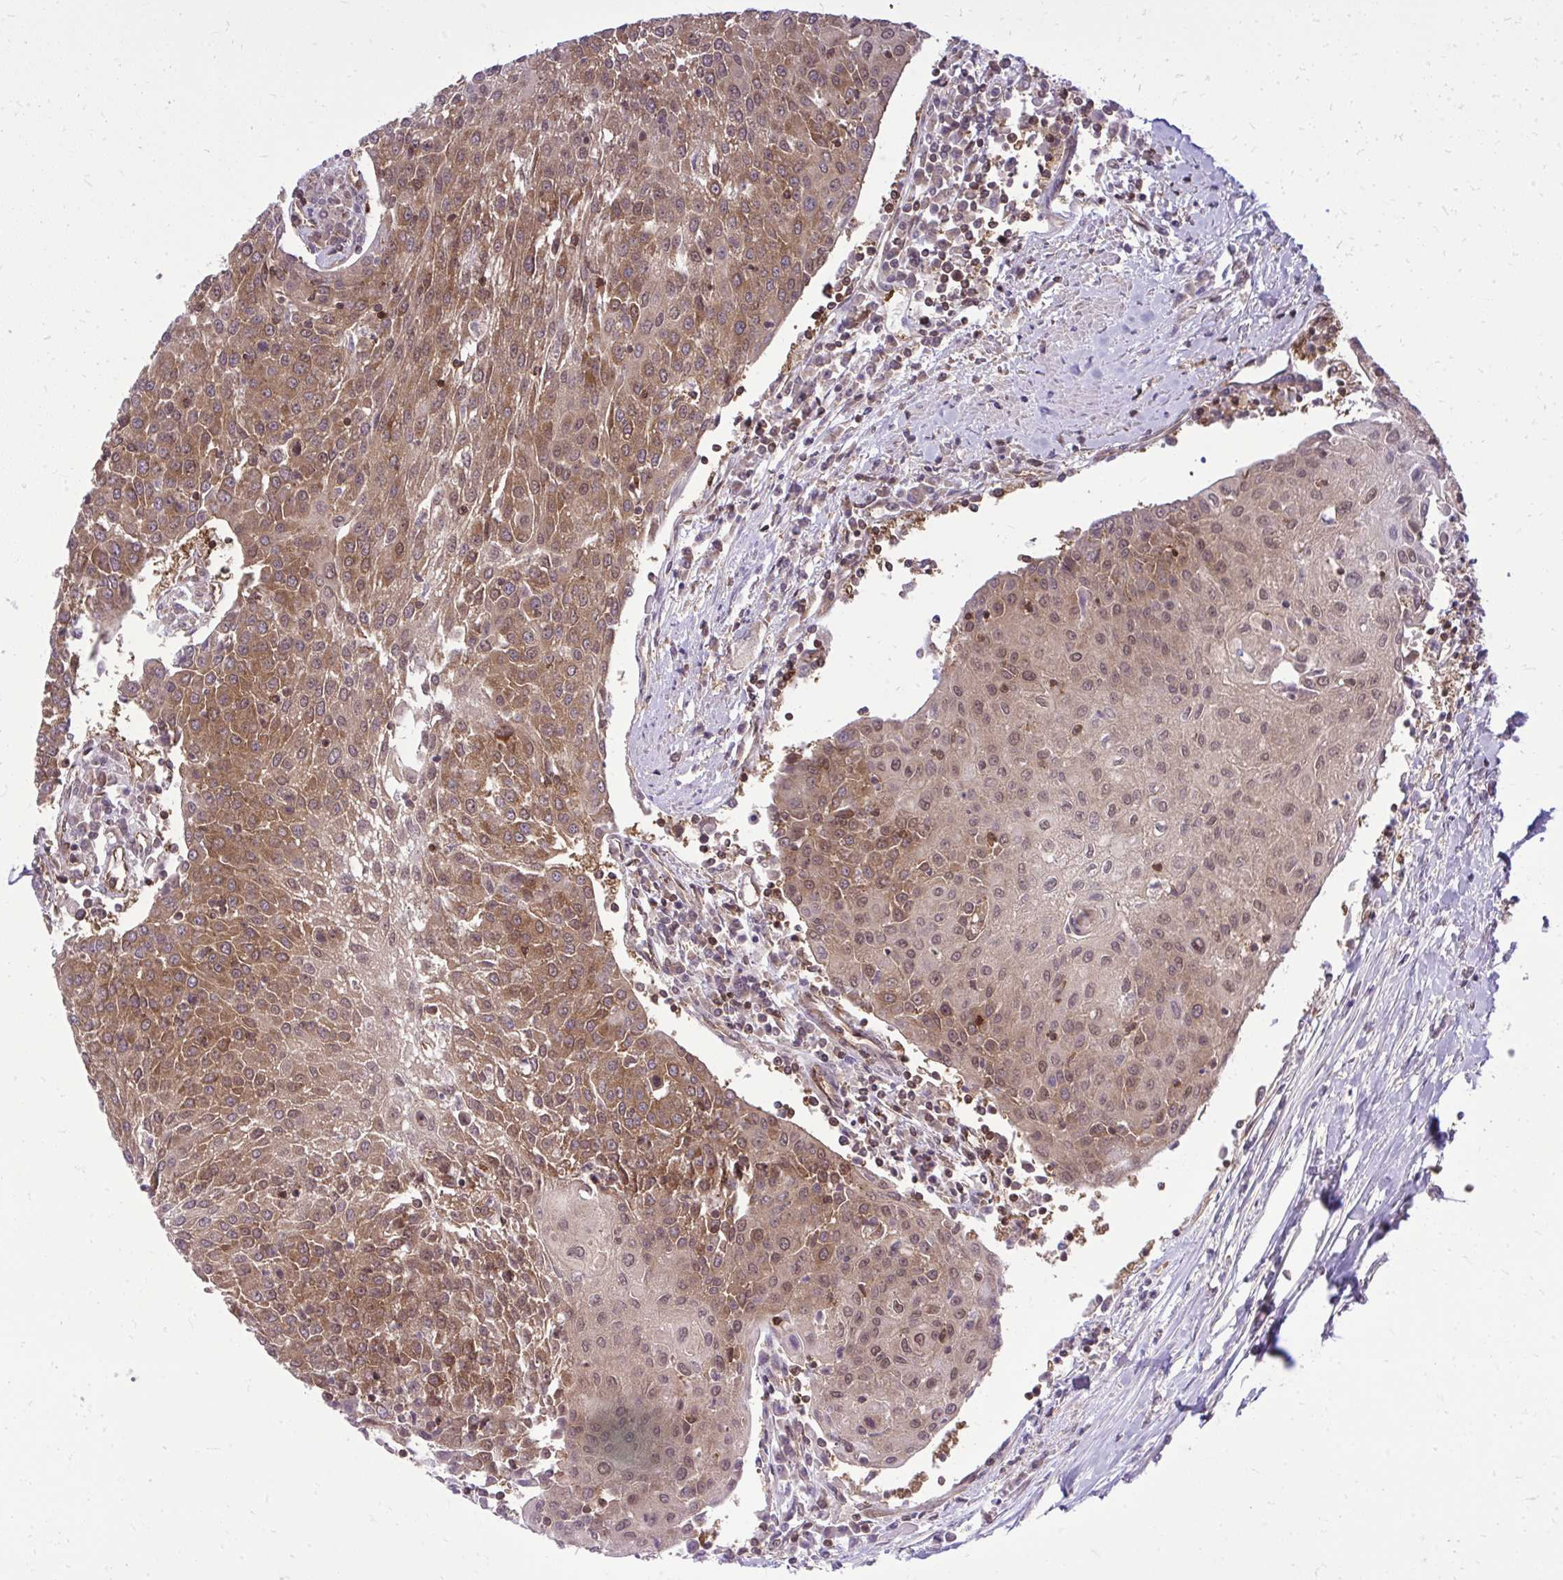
{"staining": {"intensity": "moderate", "quantity": ">75%", "location": "cytoplasmic/membranous,nuclear"}, "tissue": "urothelial cancer", "cell_type": "Tumor cells", "image_type": "cancer", "snomed": [{"axis": "morphology", "description": "Urothelial carcinoma, High grade"}, {"axis": "topography", "description": "Urinary bladder"}], "caption": "IHC image of neoplastic tissue: urothelial cancer stained using IHC exhibits medium levels of moderate protein expression localized specifically in the cytoplasmic/membranous and nuclear of tumor cells, appearing as a cytoplasmic/membranous and nuclear brown color.", "gene": "PPP5C", "patient": {"sex": "female", "age": 85}}